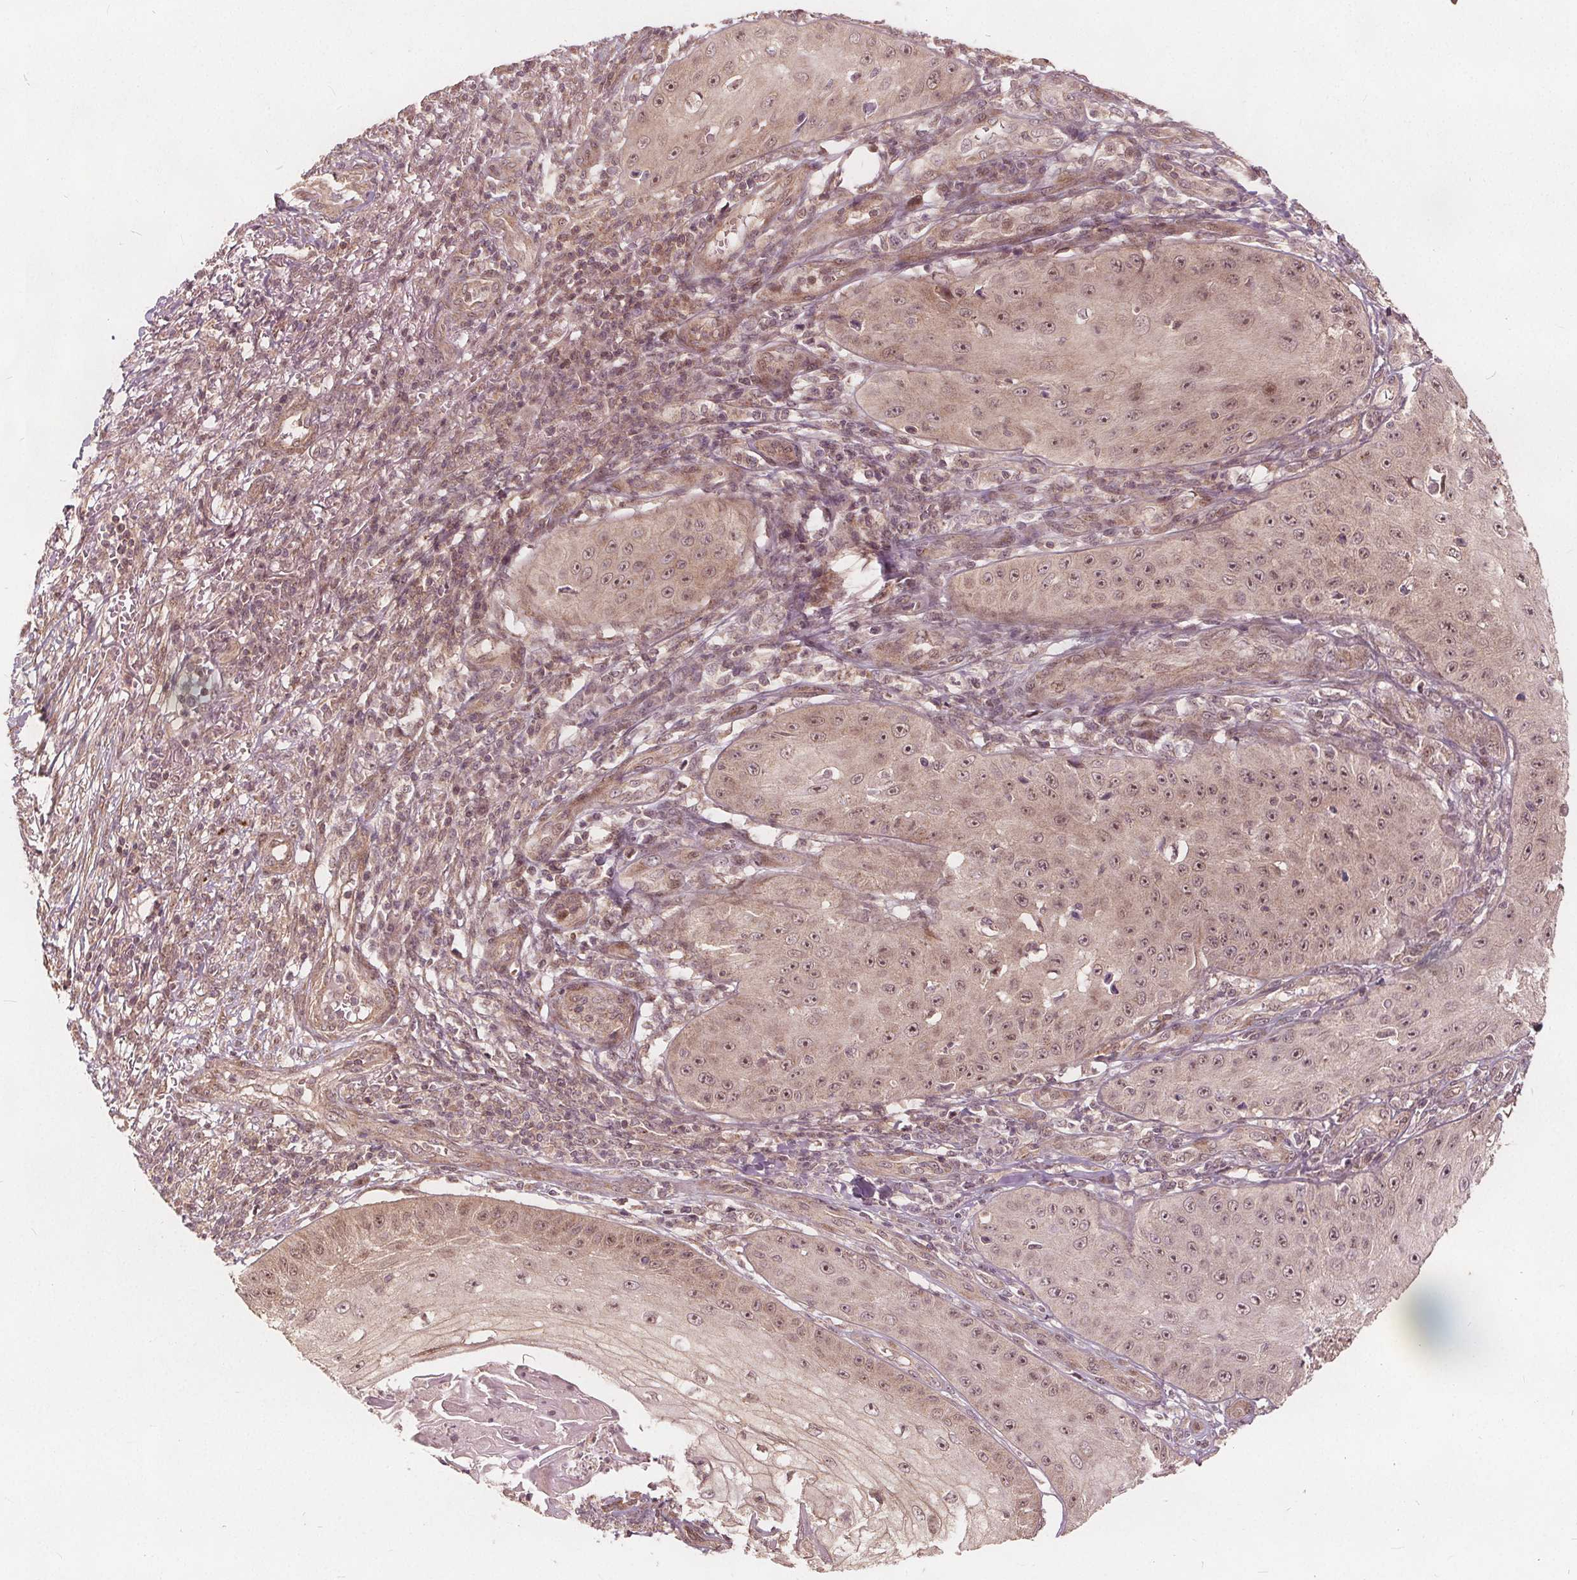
{"staining": {"intensity": "moderate", "quantity": ">75%", "location": "nuclear"}, "tissue": "skin cancer", "cell_type": "Tumor cells", "image_type": "cancer", "snomed": [{"axis": "morphology", "description": "Squamous cell carcinoma, NOS"}, {"axis": "topography", "description": "Skin"}], "caption": "Brown immunohistochemical staining in human skin cancer displays moderate nuclear expression in about >75% of tumor cells.", "gene": "PPP1CB", "patient": {"sex": "male", "age": 70}}